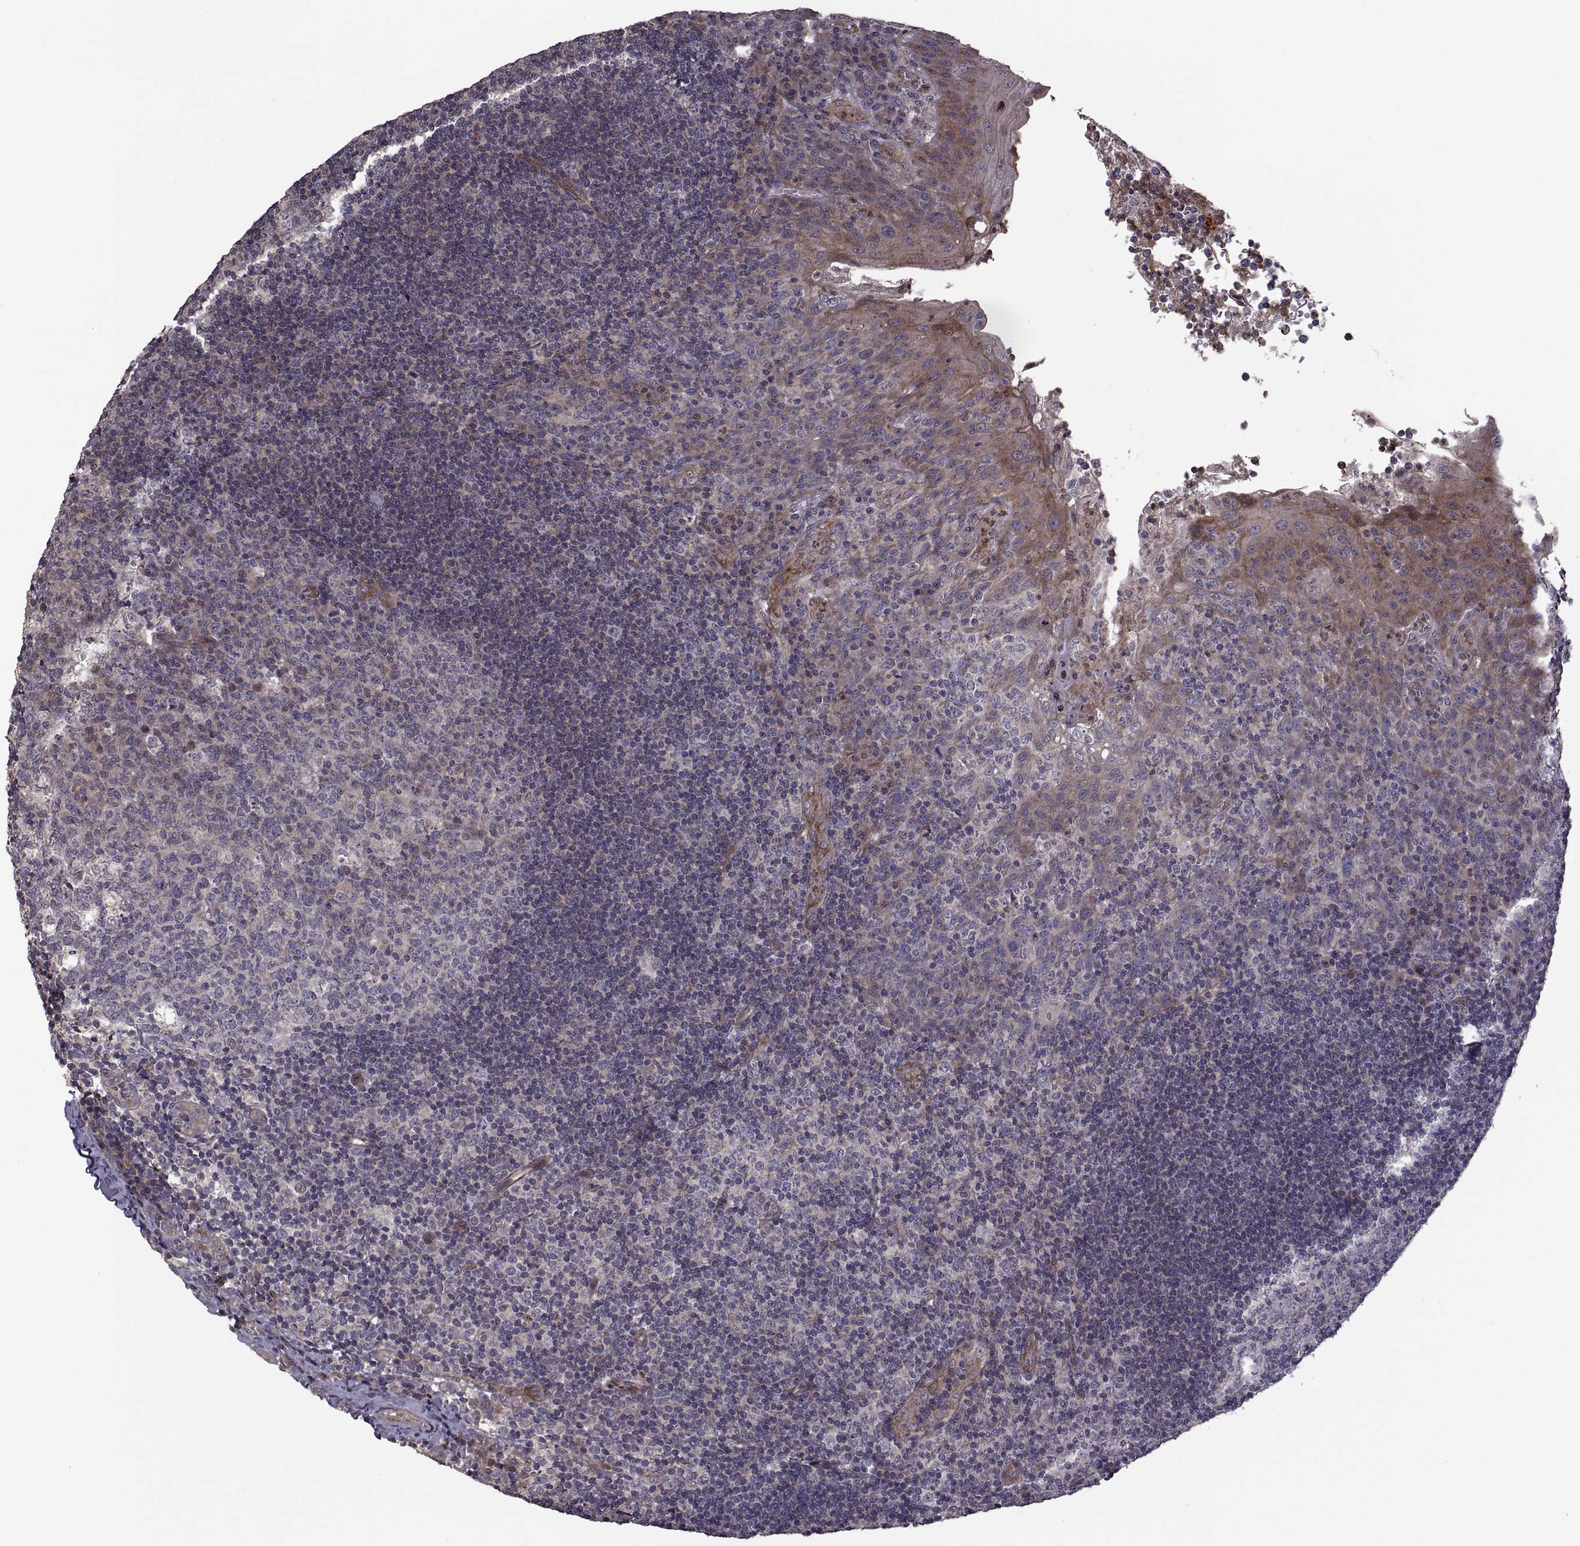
{"staining": {"intensity": "weak", "quantity": "<25%", "location": "cytoplasmic/membranous"}, "tissue": "tonsil", "cell_type": "Germinal center cells", "image_type": "normal", "snomed": [{"axis": "morphology", "description": "Normal tissue, NOS"}, {"axis": "topography", "description": "Tonsil"}], "caption": "Germinal center cells are negative for brown protein staining in unremarkable tonsil. The staining is performed using DAB brown chromogen with nuclei counter-stained in using hematoxylin.", "gene": "PMM2", "patient": {"sex": "male", "age": 17}}